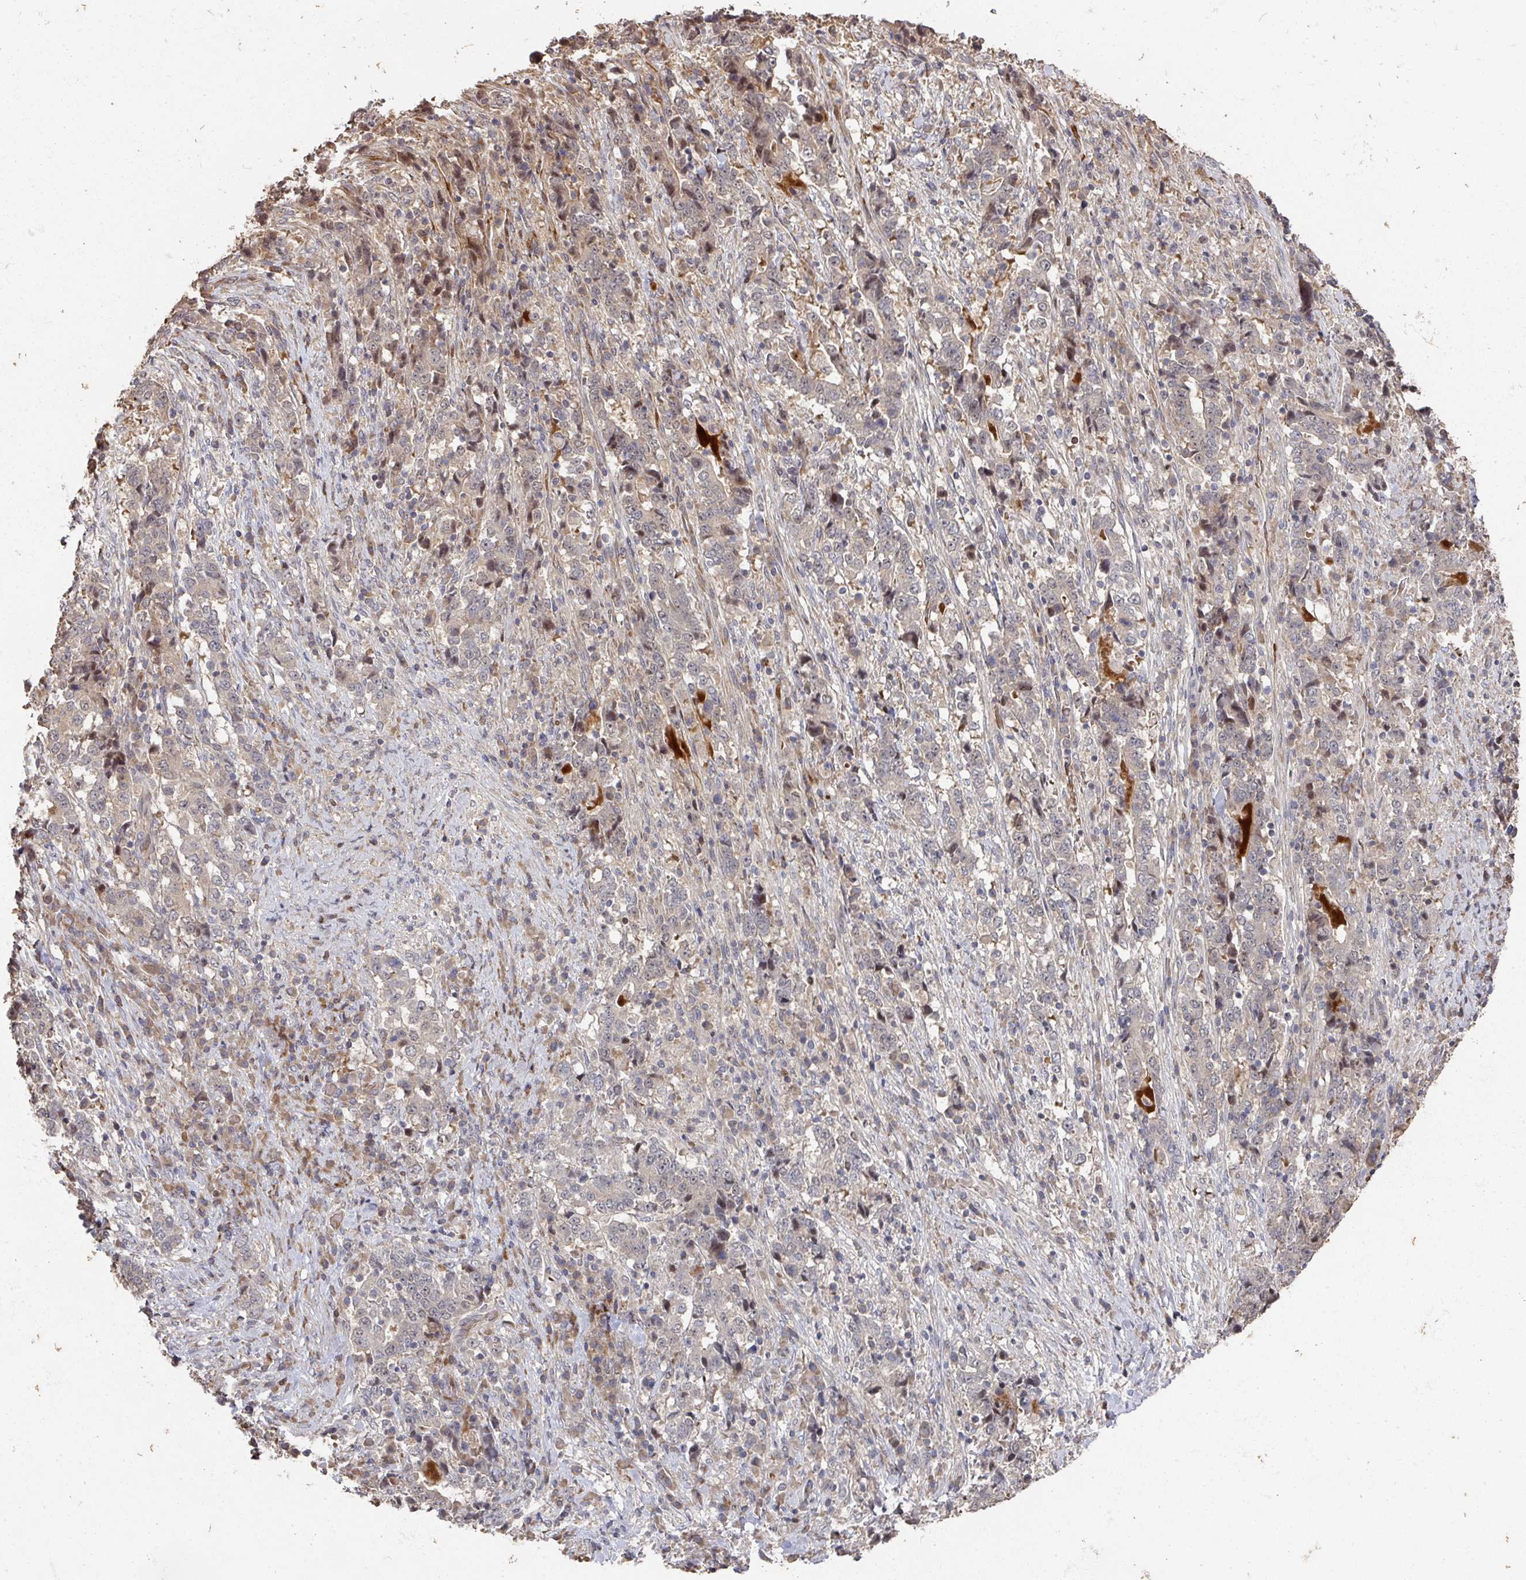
{"staining": {"intensity": "weak", "quantity": "<25%", "location": "cytoplasmic/membranous"}, "tissue": "stomach cancer", "cell_type": "Tumor cells", "image_type": "cancer", "snomed": [{"axis": "morphology", "description": "Normal tissue, NOS"}, {"axis": "morphology", "description": "Adenocarcinoma, NOS"}, {"axis": "topography", "description": "Stomach, upper"}, {"axis": "topography", "description": "Stomach"}], "caption": "Tumor cells show no significant expression in stomach cancer (adenocarcinoma). (DAB (3,3'-diaminobenzidine) immunohistochemistry visualized using brightfield microscopy, high magnification).", "gene": "CA7", "patient": {"sex": "male", "age": 59}}